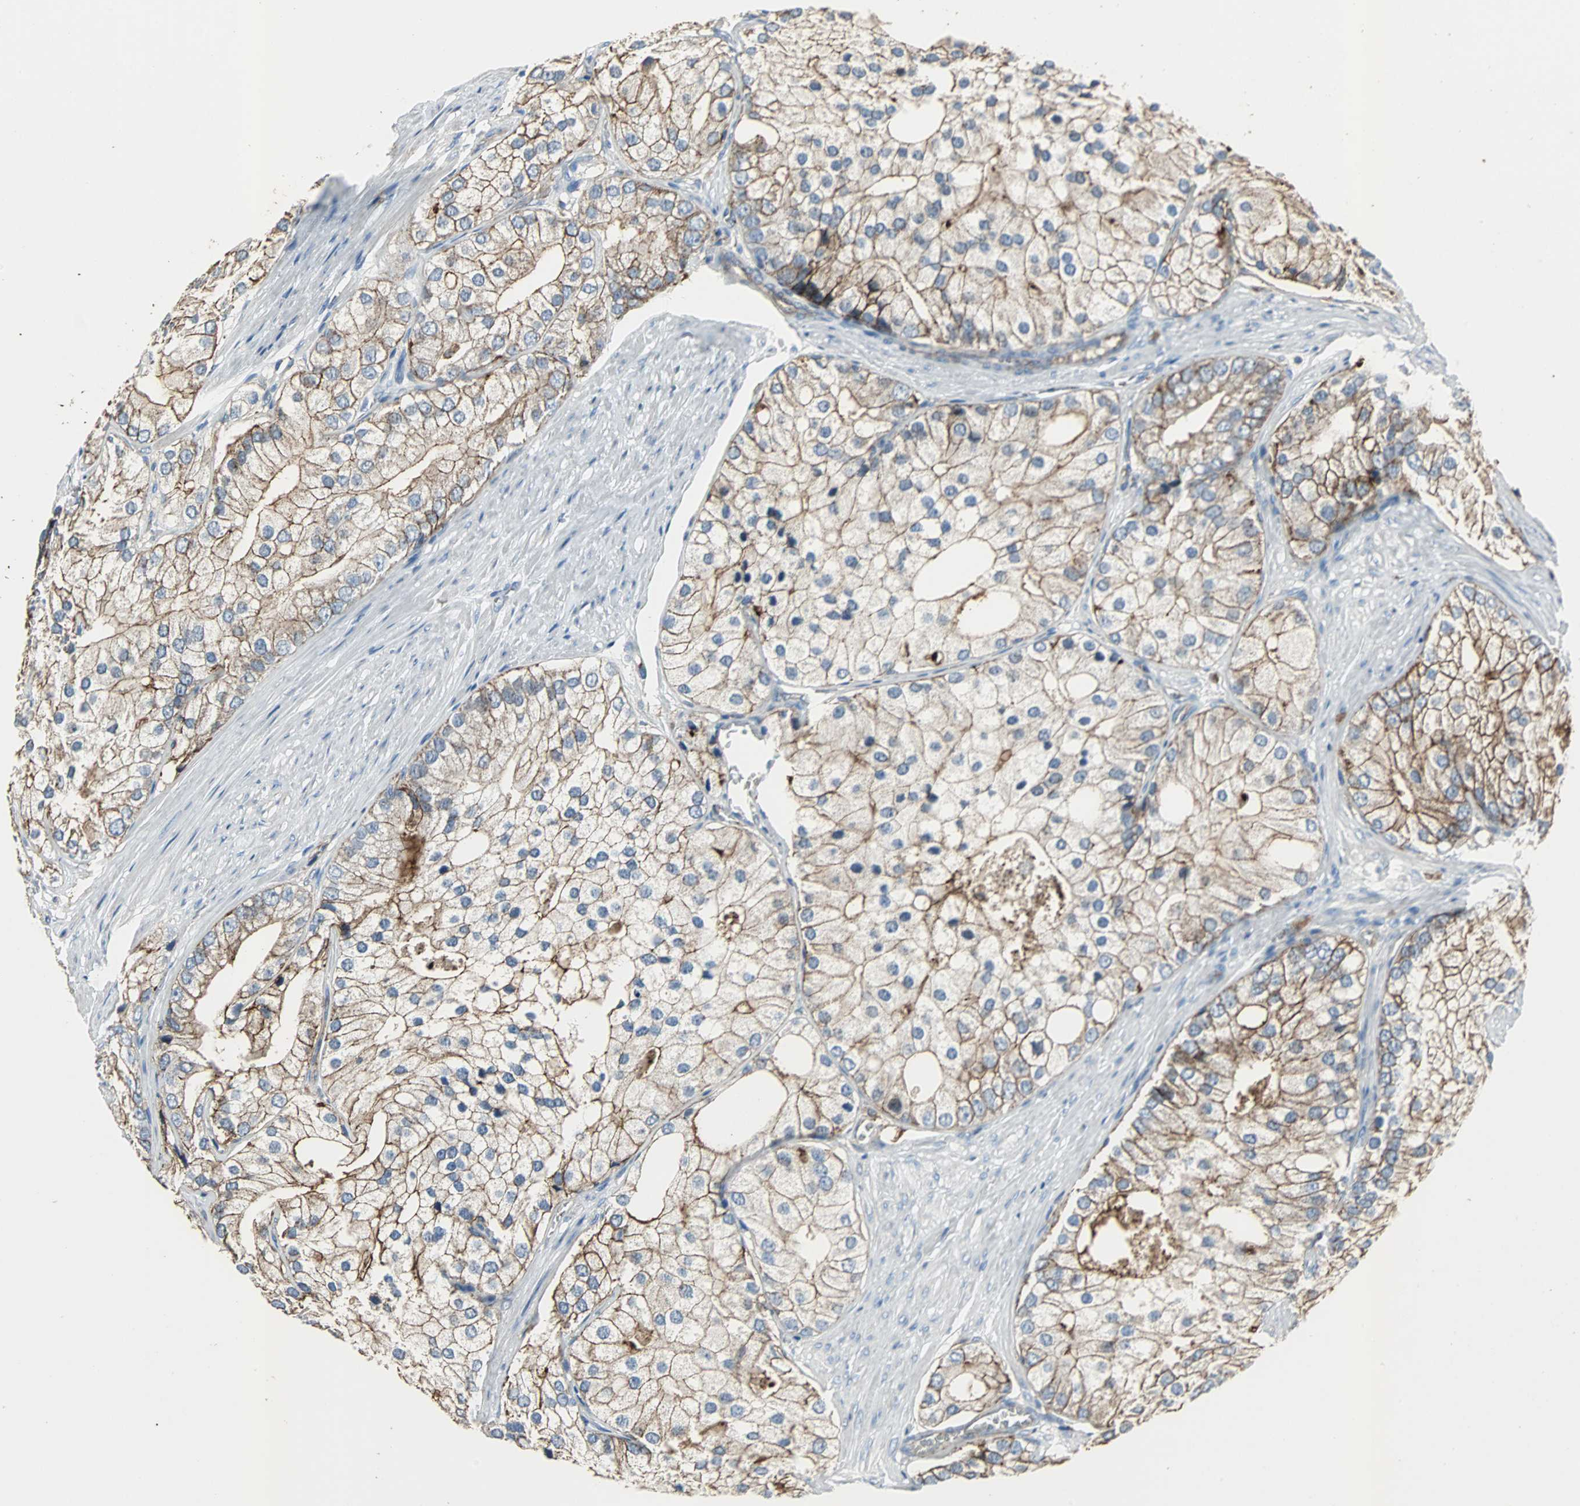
{"staining": {"intensity": "moderate", "quantity": ">75%", "location": "cytoplasmic/membranous"}, "tissue": "prostate cancer", "cell_type": "Tumor cells", "image_type": "cancer", "snomed": [{"axis": "morphology", "description": "Adenocarcinoma, Low grade"}, {"axis": "topography", "description": "Prostate"}], "caption": "Prostate cancer tissue displays moderate cytoplasmic/membranous staining in approximately >75% of tumor cells, visualized by immunohistochemistry. (brown staining indicates protein expression, while blue staining denotes nuclei).", "gene": "F11R", "patient": {"sex": "male", "age": 69}}